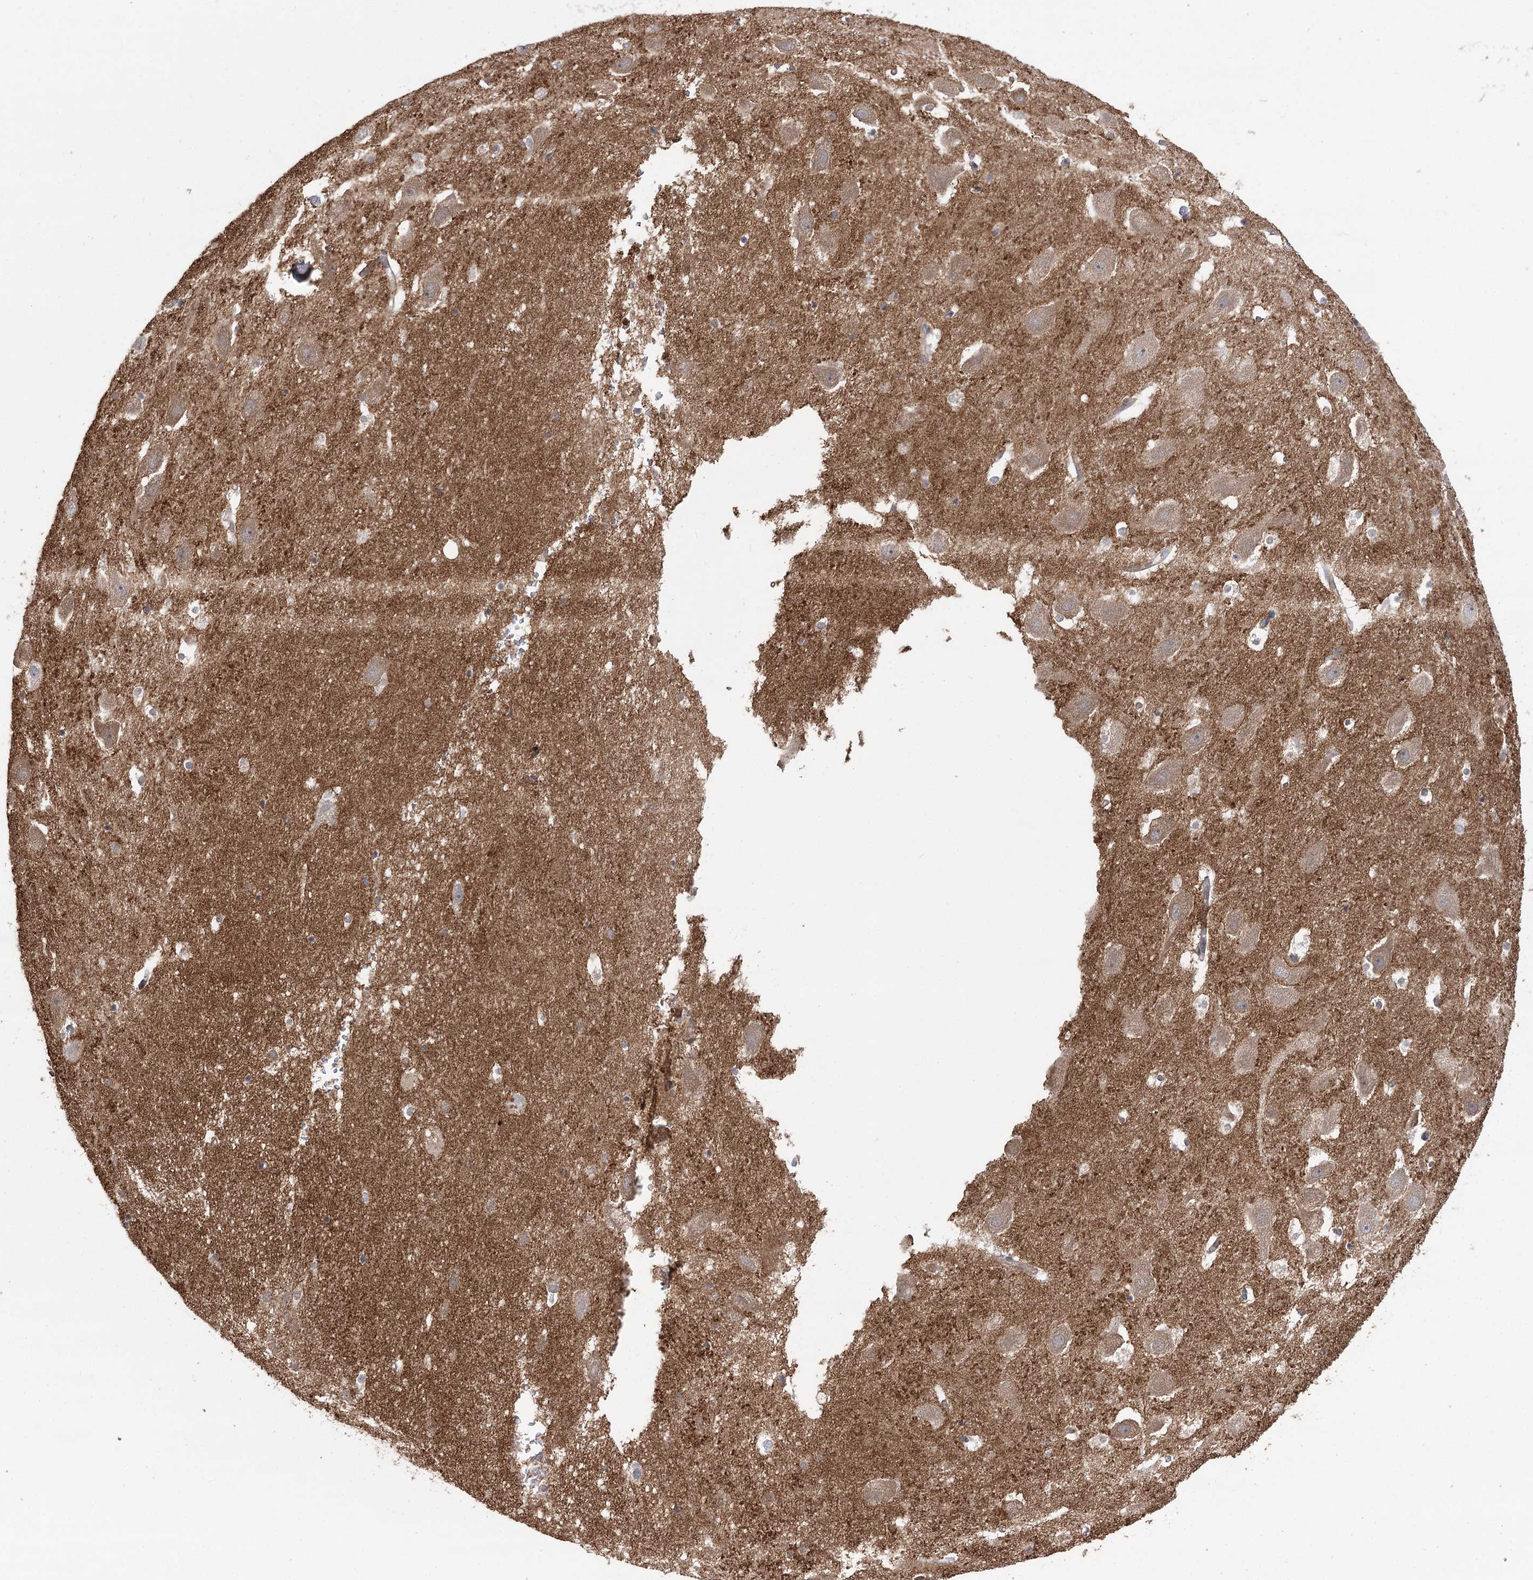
{"staining": {"intensity": "weak", "quantity": "<25%", "location": "cytoplasmic/membranous"}, "tissue": "hippocampus", "cell_type": "Glial cells", "image_type": "normal", "snomed": [{"axis": "morphology", "description": "Normal tissue, NOS"}, {"axis": "topography", "description": "Hippocampus"}], "caption": "Glial cells show no significant expression in normal hippocampus. (DAB IHC, high magnification).", "gene": "VPS37B", "patient": {"sex": "female", "age": 52}}